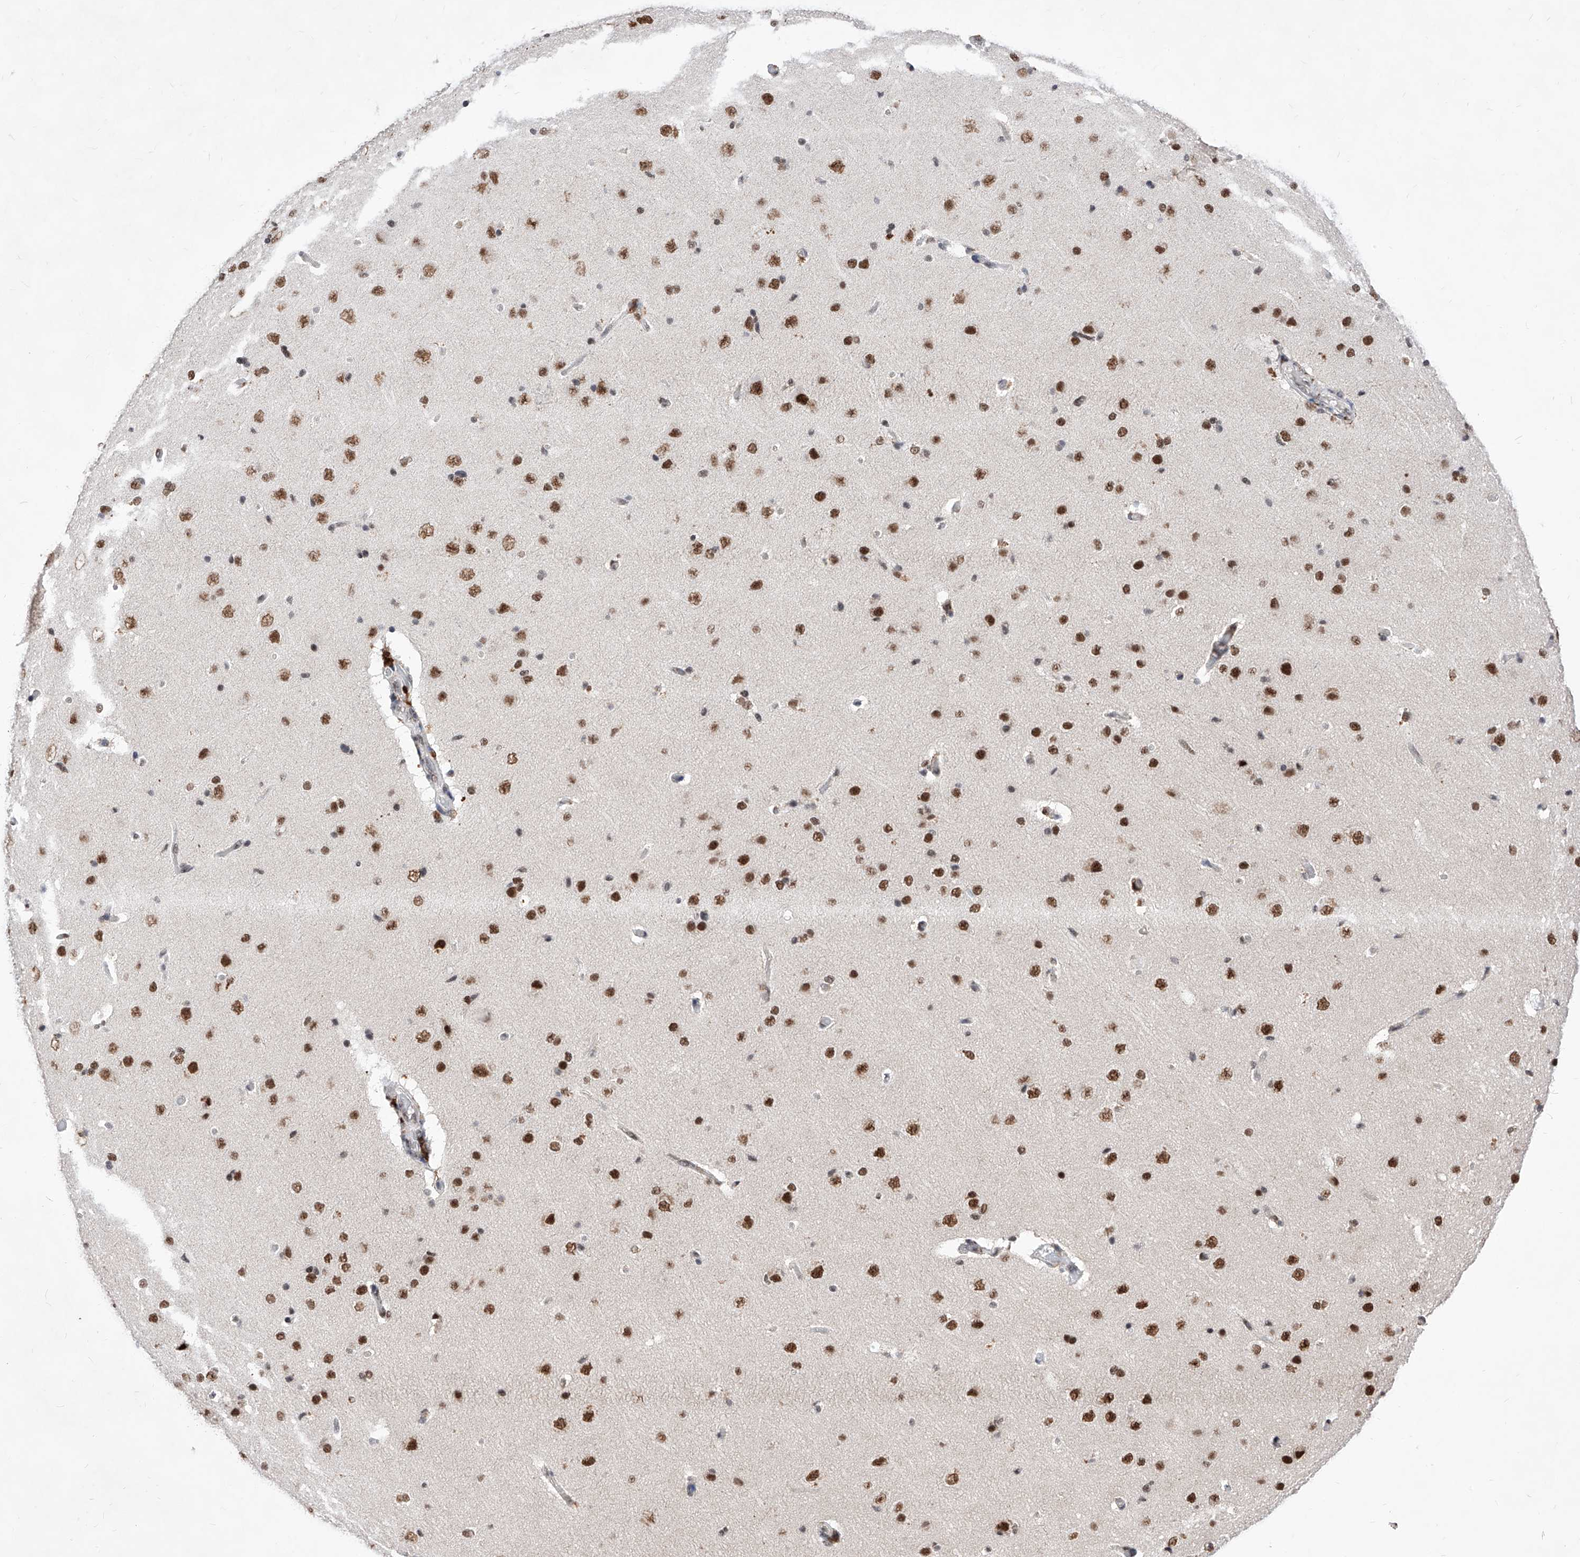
{"staining": {"intensity": "weak", "quantity": "25%-75%", "location": "cytoplasmic/membranous"}, "tissue": "cerebral cortex", "cell_type": "Endothelial cells", "image_type": "normal", "snomed": [{"axis": "morphology", "description": "Normal tissue, NOS"}, {"axis": "topography", "description": "Cerebral cortex"}], "caption": "The immunohistochemical stain shows weak cytoplasmic/membranous staining in endothelial cells of normal cerebral cortex.", "gene": "PHF5A", "patient": {"sex": "male", "age": 34}}